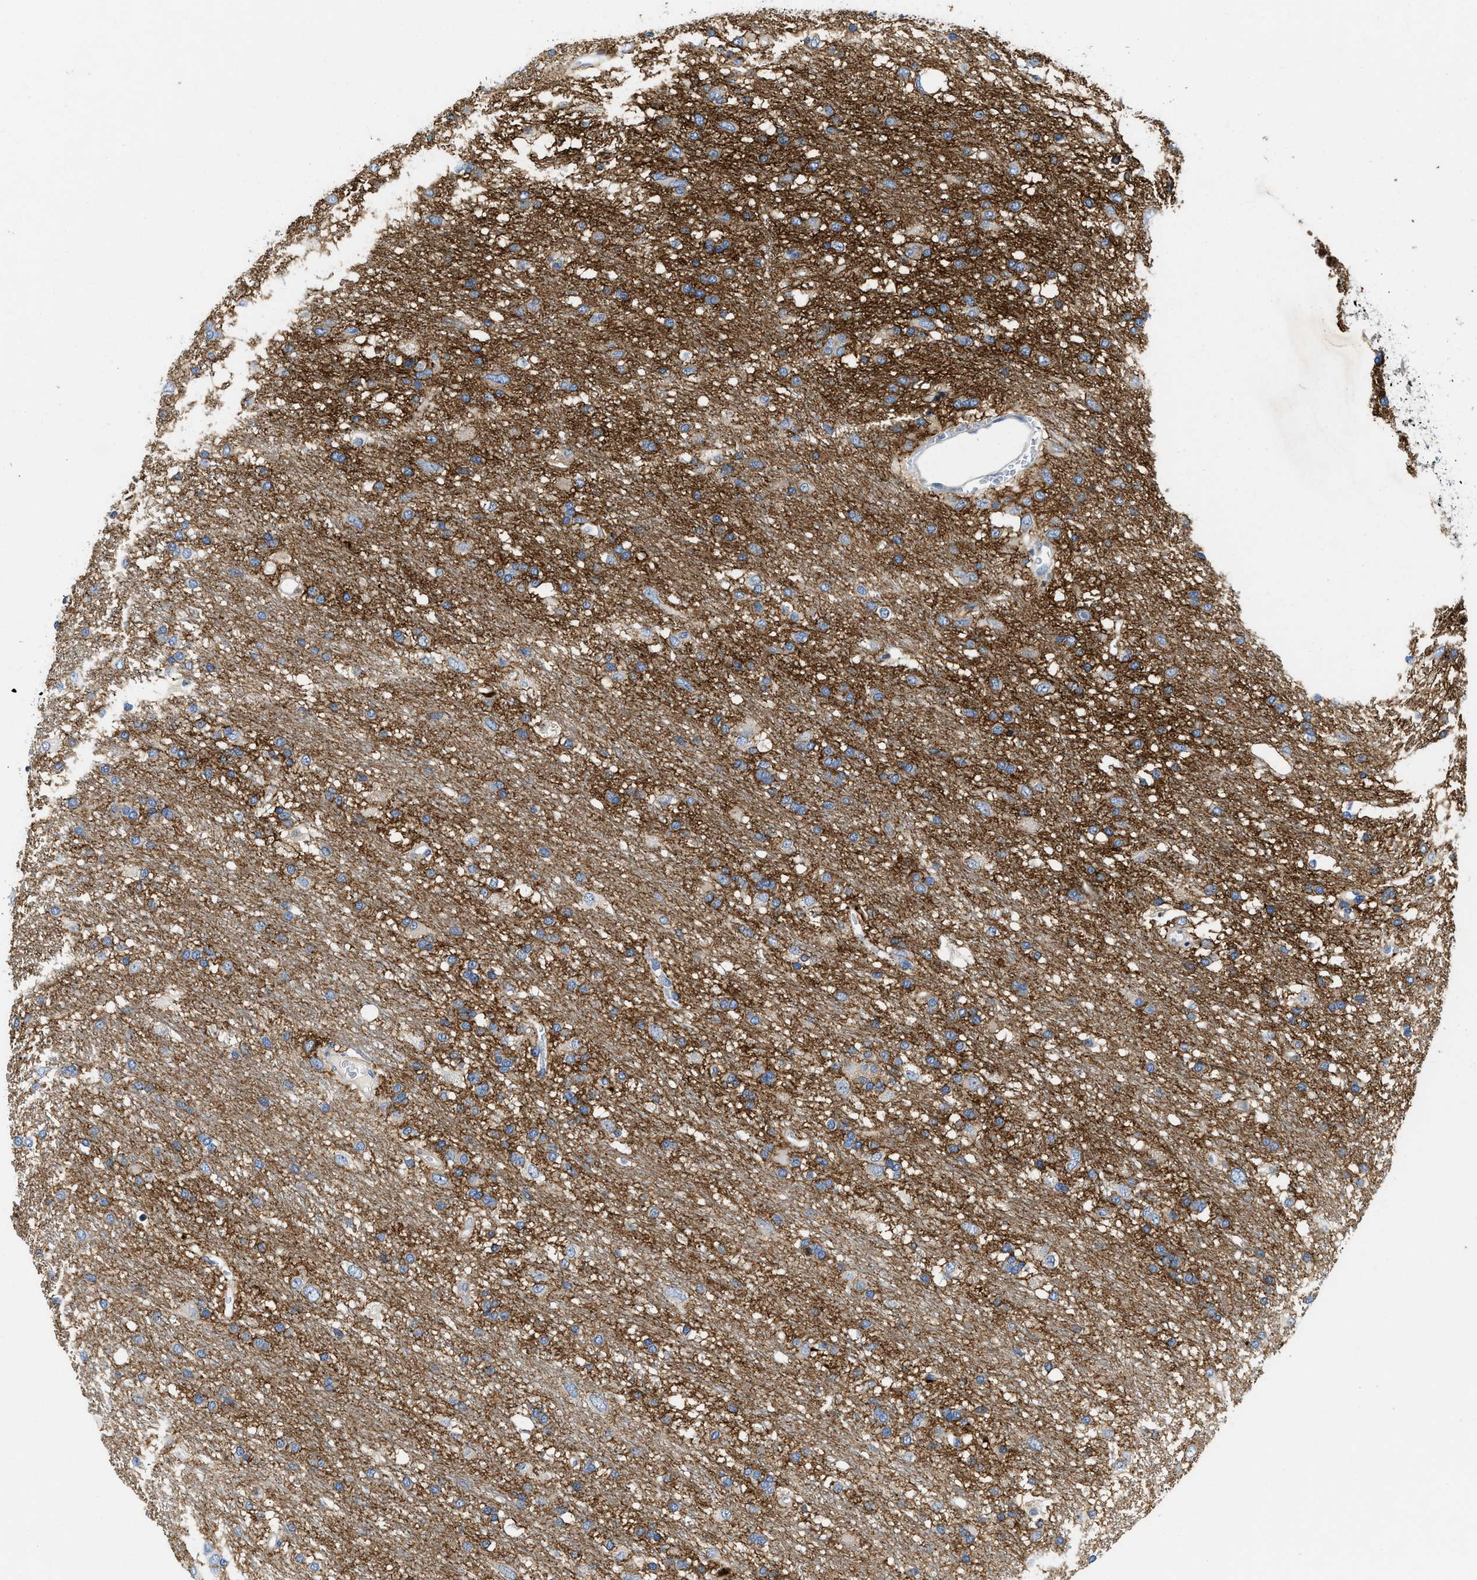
{"staining": {"intensity": "moderate", "quantity": "25%-75%", "location": "cytoplasmic/membranous"}, "tissue": "glioma", "cell_type": "Tumor cells", "image_type": "cancer", "snomed": [{"axis": "morphology", "description": "Glioma, malignant, Low grade"}, {"axis": "topography", "description": "Brain"}], "caption": "Protein expression analysis of human glioma reveals moderate cytoplasmic/membranous staining in about 25%-75% of tumor cells.", "gene": "IKBKE", "patient": {"sex": "male", "age": 77}}